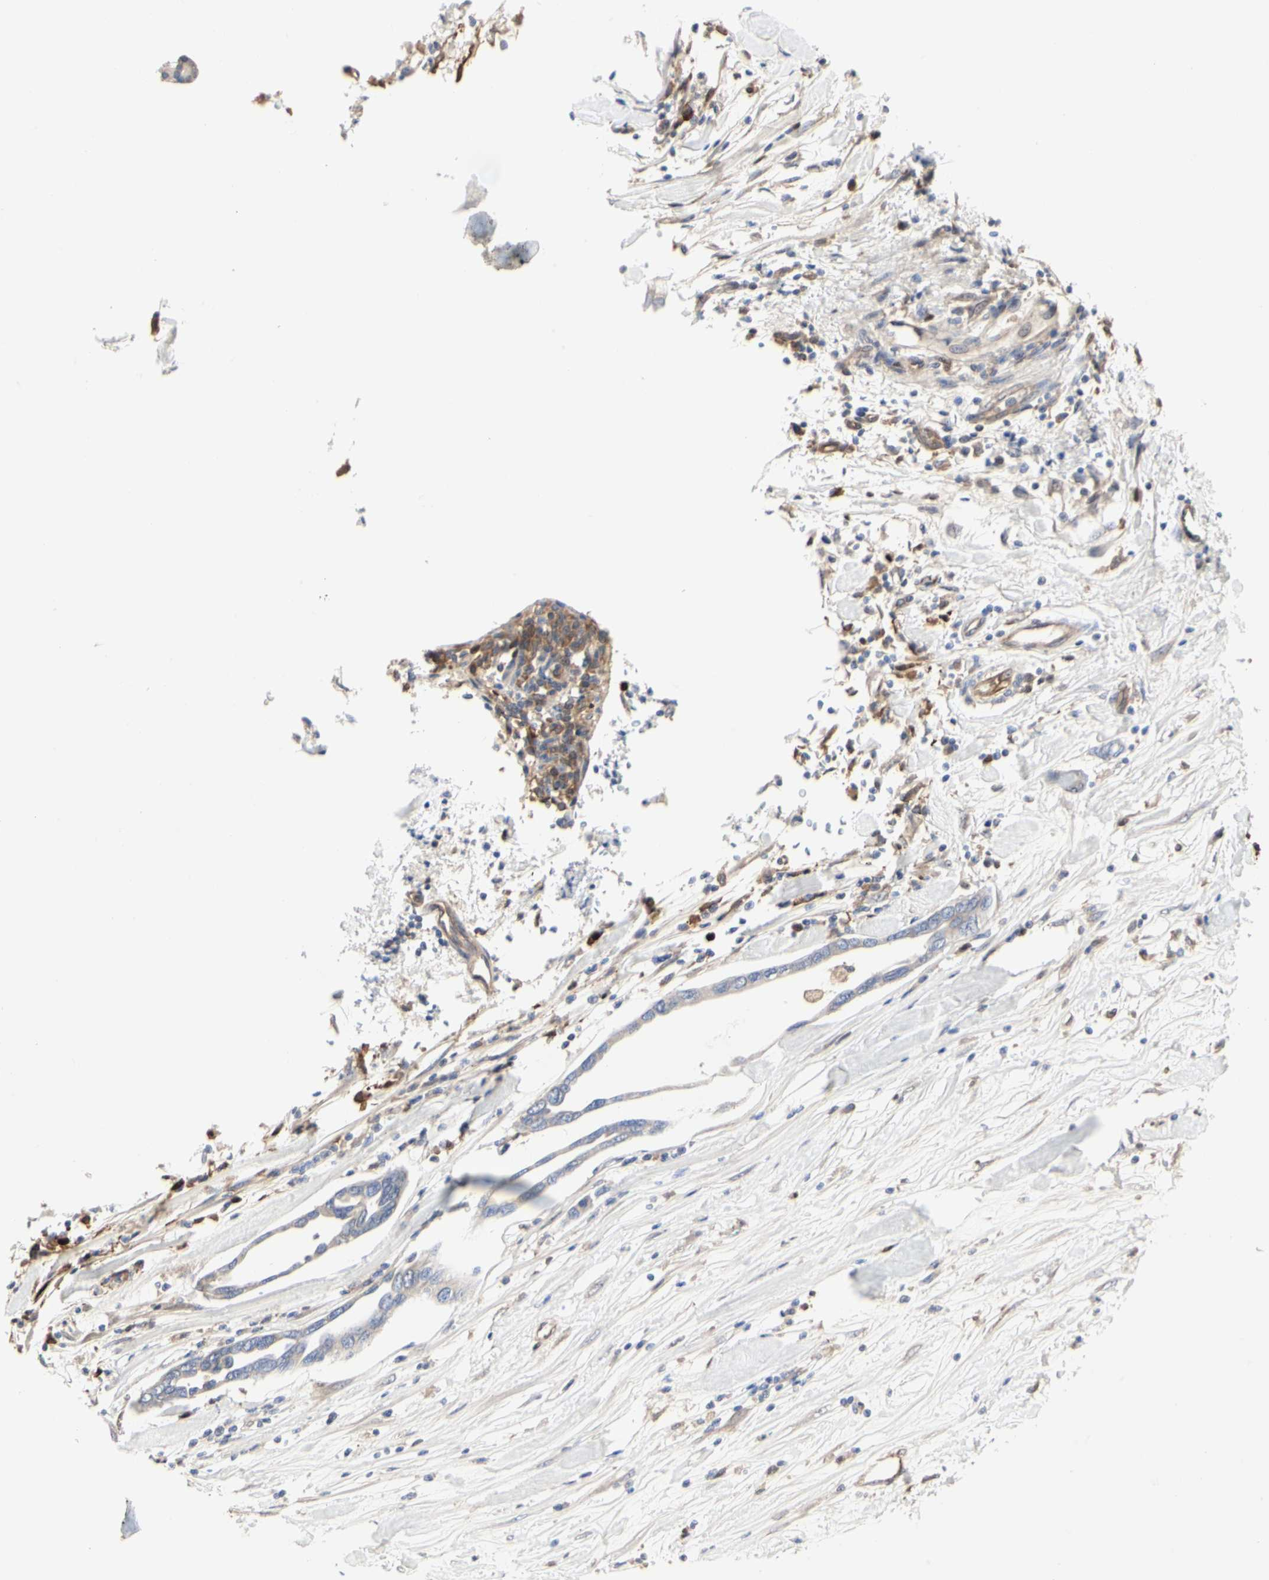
{"staining": {"intensity": "weak", "quantity": "25%-75%", "location": "cytoplasmic/membranous"}, "tissue": "pancreatic cancer", "cell_type": "Tumor cells", "image_type": "cancer", "snomed": [{"axis": "morphology", "description": "Adenocarcinoma, NOS"}, {"axis": "topography", "description": "Pancreas"}], "caption": "Pancreatic cancer (adenocarcinoma) tissue displays weak cytoplasmic/membranous expression in about 25%-75% of tumor cells, visualized by immunohistochemistry.", "gene": "C3orf52", "patient": {"sex": "female", "age": 57}}